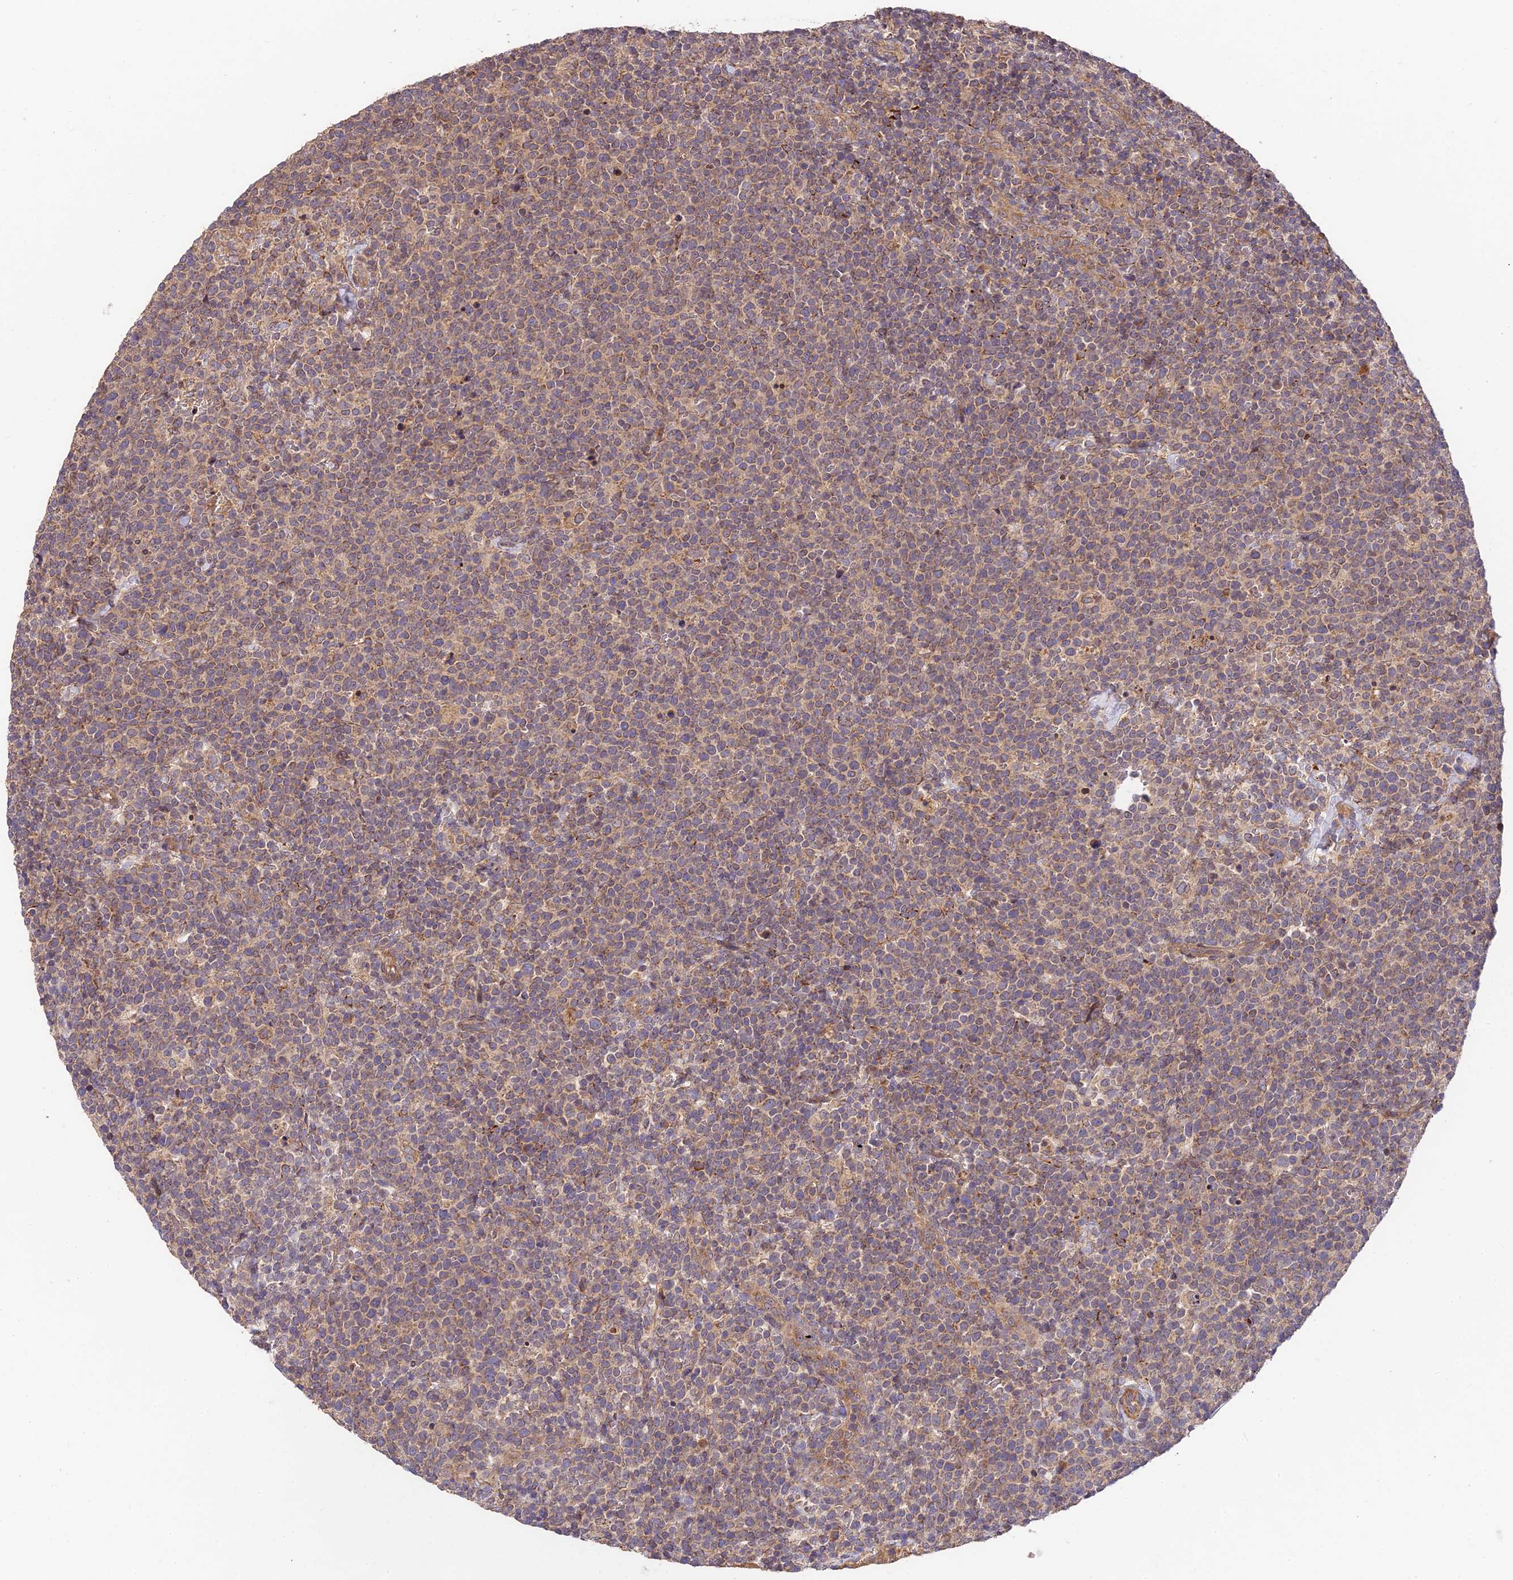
{"staining": {"intensity": "weak", "quantity": ">75%", "location": "cytoplasmic/membranous"}, "tissue": "lymphoma", "cell_type": "Tumor cells", "image_type": "cancer", "snomed": [{"axis": "morphology", "description": "Malignant lymphoma, non-Hodgkin's type, High grade"}, {"axis": "topography", "description": "Lymph node"}], "caption": "Brown immunohistochemical staining in human lymphoma displays weak cytoplasmic/membranous staining in approximately >75% of tumor cells. Immunohistochemistry stains the protein of interest in brown and the nuclei are stained blue.", "gene": "C3orf20", "patient": {"sex": "male", "age": 61}}